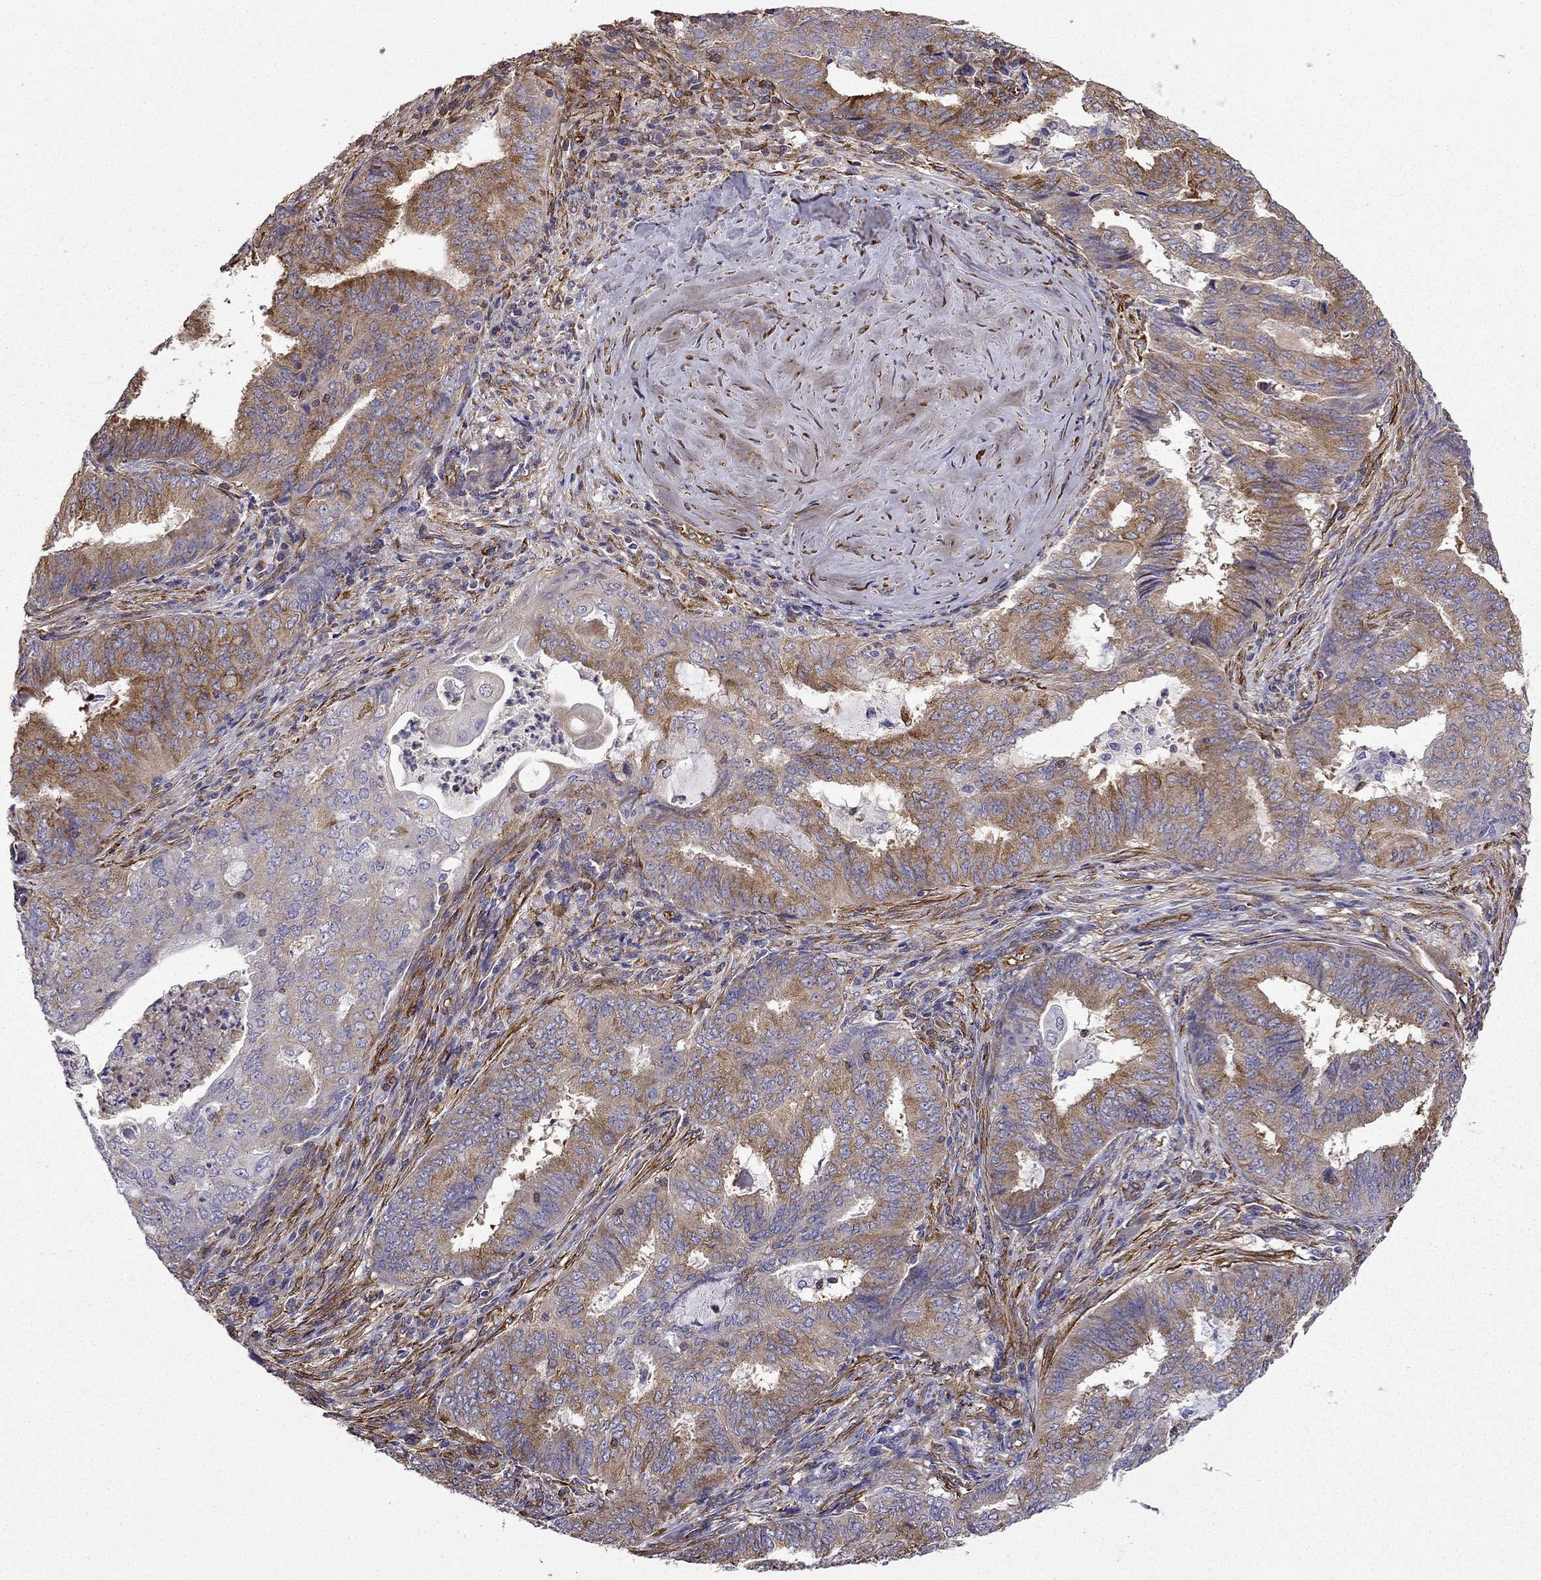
{"staining": {"intensity": "moderate", "quantity": ">75%", "location": "cytoplasmic/membranous"}, "tissue": "endometrial cancer", "cell_type": "Tumor cells", "image_type": "cancer", "snomed": [{"axis": "morphology", "description": "Adenocarcinoma, NOS"}, {"axis": "topography", "description": "Endometrium"}], "caption": "Endometrial adenocarcinoma tissue exhibits moderate cytoplasmic/membranous staining in about >75% of tumor cells (Stains: DAB (3,3'-diaminobenzidine) in brown, nuclei in blue, Microscopy: brightfield microscopy at high magnification).", "gene": "MAP4", "patient": {"sex": "female", "age": 62}}